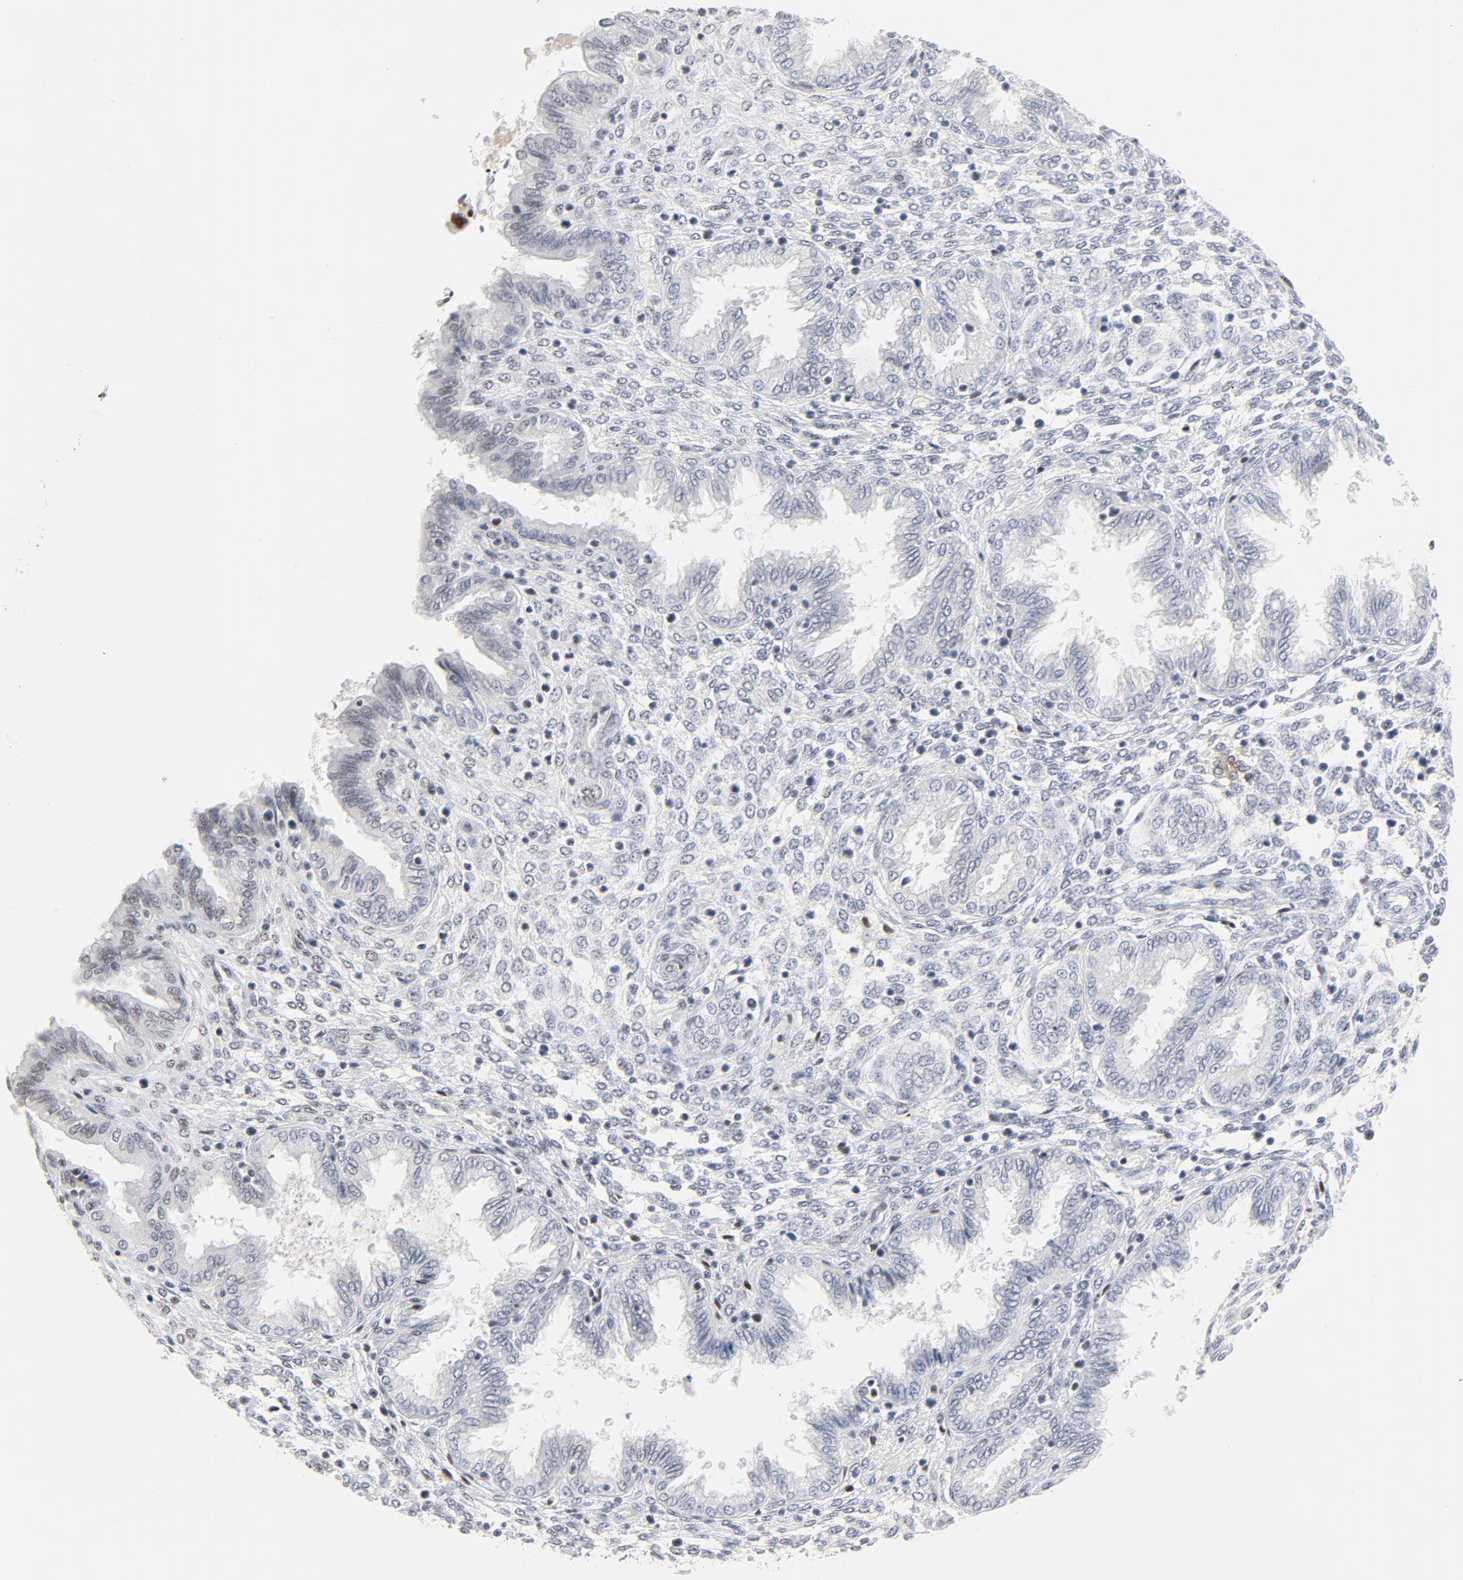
{"staining": {"intensity": "moderate", "quantity": ">75%", "location": "nuclear"}, "tissue": "endometrium", "cell_type": "Cells in endometrial stroma", "image_type": "normal", "snomed": [{"axis": "morphology", "description": "Normal tissue, NOS"}, {"axis": "topography", "description": "Endometrium"}], "caption": "This micrograph exhibits immunohistochemistry staining of unremarkable human endometrium, with medium moderate nuclear staining in approximately >75% of cells in endometrial stroma.", "gene": "GTF2H1", "patient": {"sex": "female", "age": 33}}